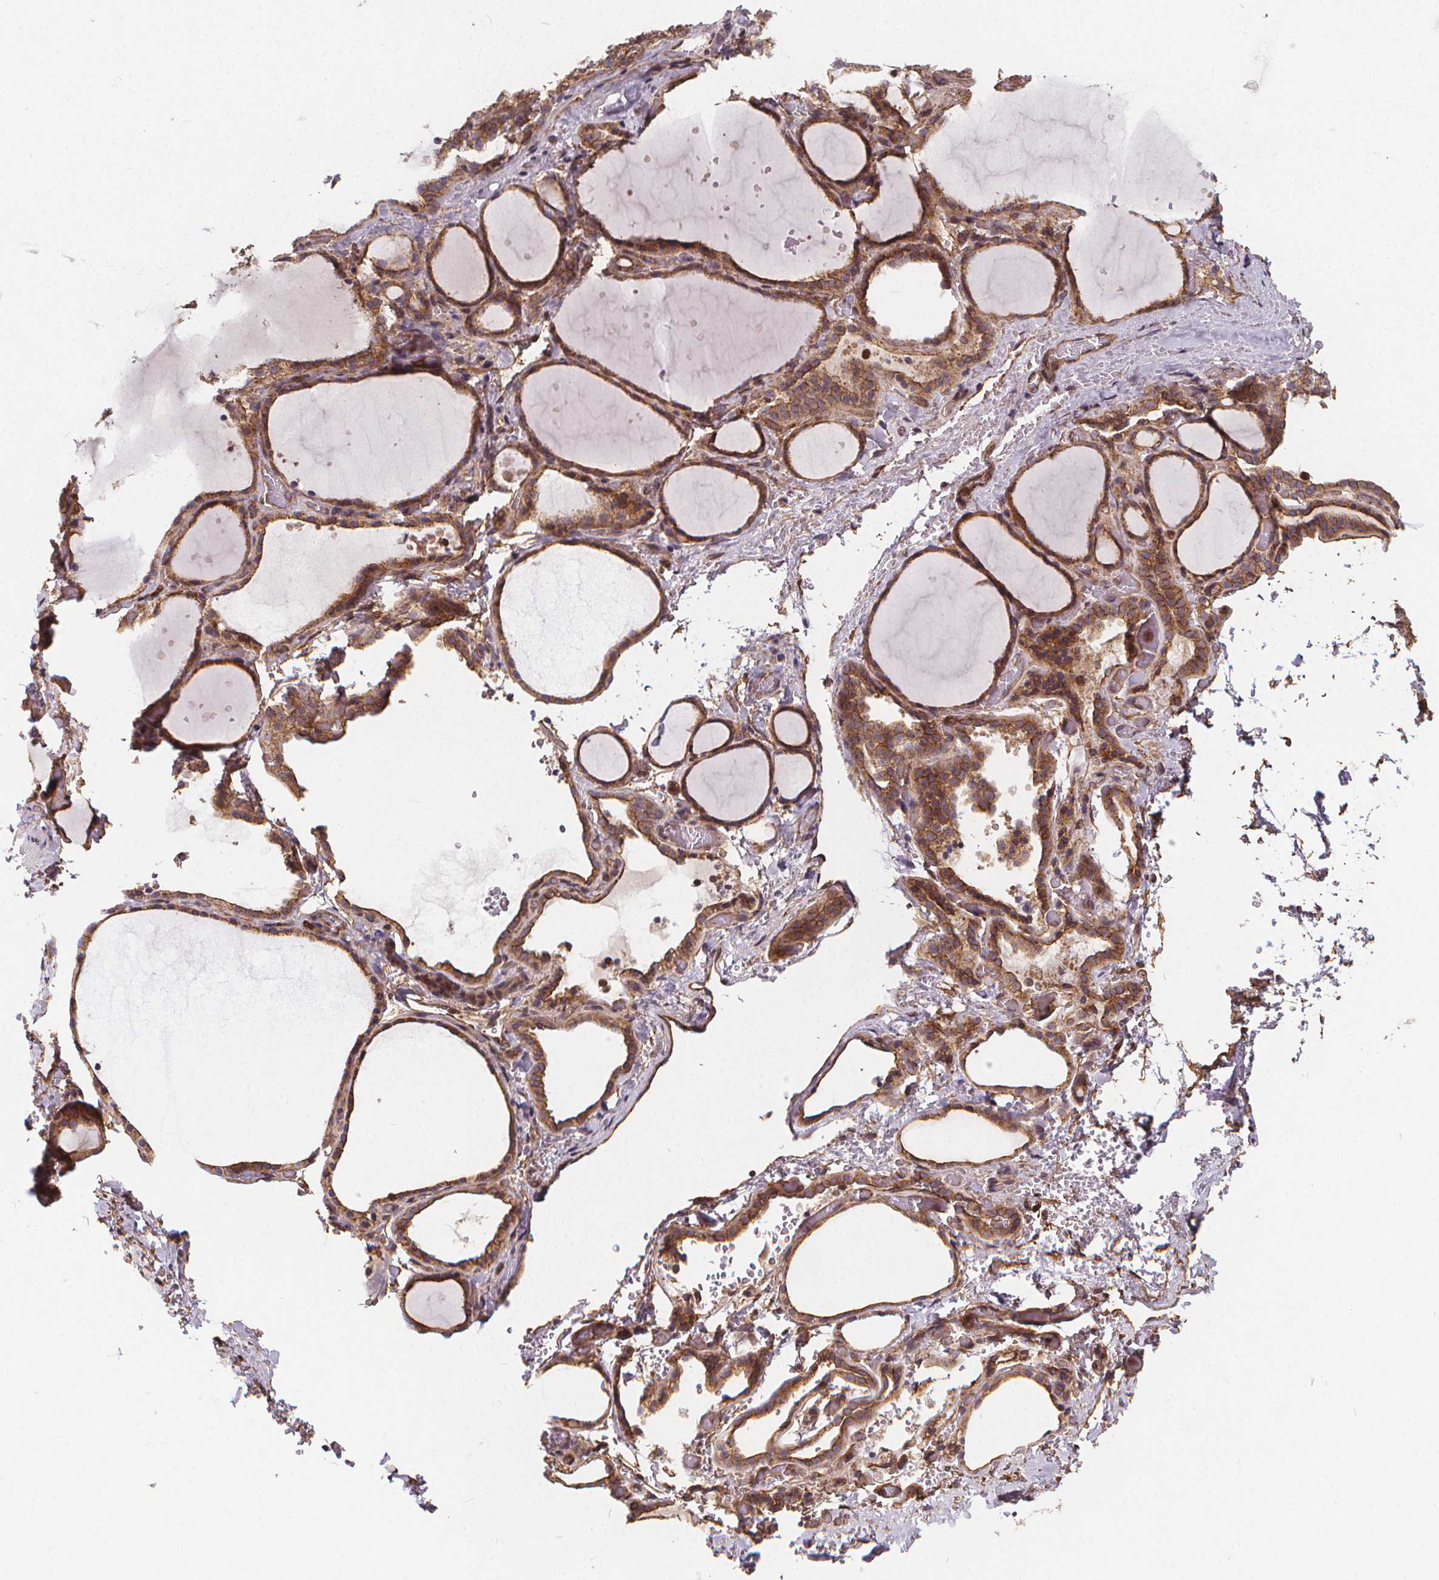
{"staining": {"intensity": "moderate", "quantity": ">75%", "location": "cytoplasmic/membranous"}, "tissue": "thyroid gland", "cell_type": "Glandular cells", "image_type": "normal", "snomed": [{"axis": "morphology", "description": "Normal tissue, NOS"}, {"axis": "topography", "description": "Thyroid gland"}], "caption": "Normal thyroid gland was stained to show a protein in brown. There is medium levels of moderate cytoplasmic/membranous staining in approximately >75% of glandular cells. (DAB (3,3'-diaminobenzidine) IHC, brown staining for protein, blue staining for nuclei).", "gene": "CLINT1", "patient": {"sex": "female", "age": 36}}